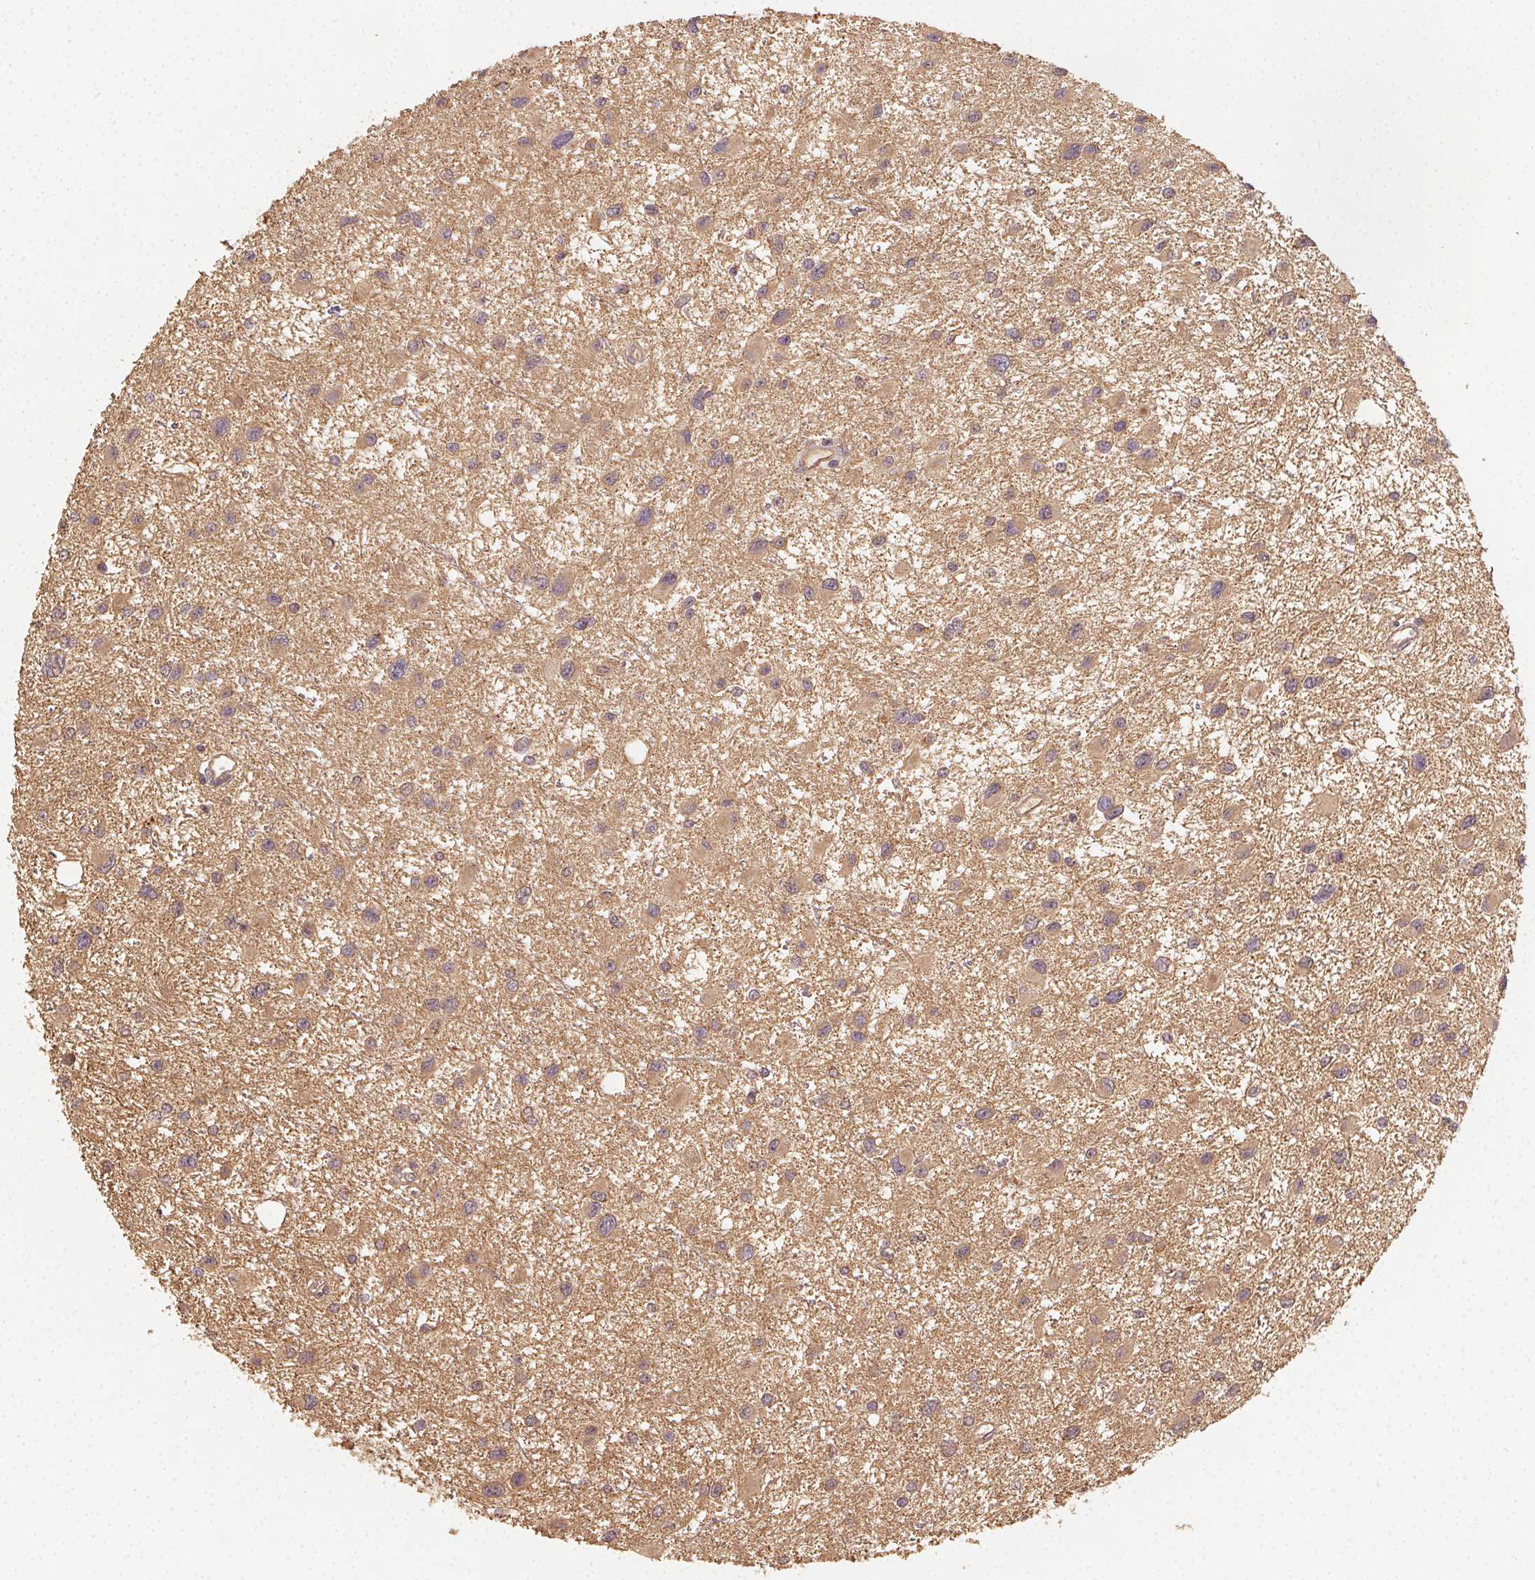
{"staining": {"intensity": "weak", "quantity": ">75%", "location": "cytoplasmic/membranous"}, "tissue": "glioma", "cell_type": "Tumor cells", "image_type": "cancer", "snomed": [{"axis": "morphology", "description": "Glioma, malignant, Low grade"}, {"axis": "topography", "description": "Brain"}], "caption": "Approximately >75% of tumor cells in human malignant glioma (low-grade) demonstrate weak cytoplasmic/membranous protein positivity as visualized by brown immunohistochemical staining.", "gene": "RALA", "patient": {"sex": "female", "age": 32}}